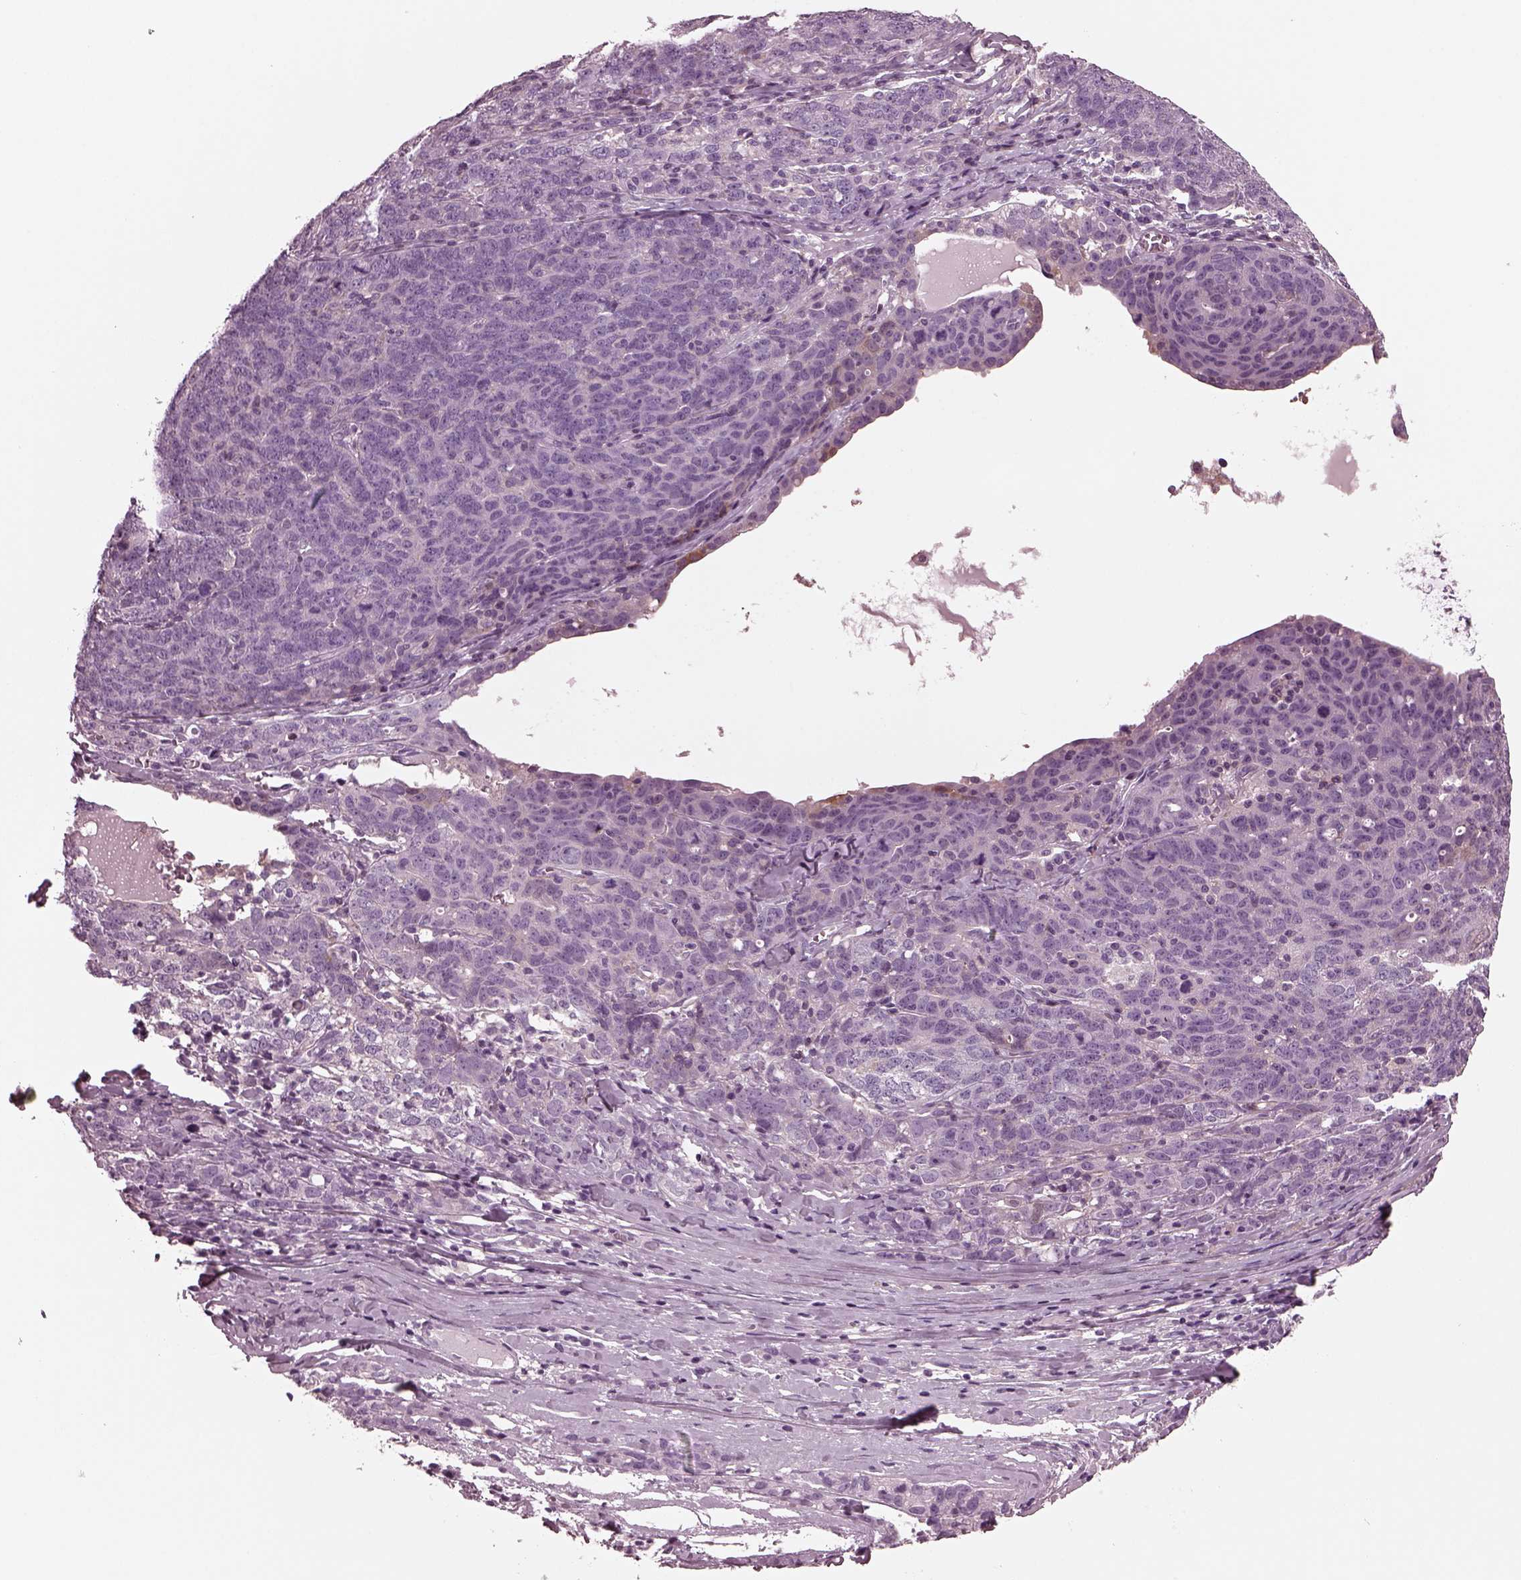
{"staining": {"intensity": "negative", "quantity": "none", "location": "none"}, "tissue": "ovarian cancer", "cell_type": "Tumor cells", "image_type": "cancer", "snomed": [{"axis": "morphology", "description": "Cystadenocarcinoma, serous, NOS"}, {"axis": "topography", "description": "Ovary"}], "caption": "The micrograph displays no staining of tumor cells in ovarian cancer. (DAB immunohistochemistry (IHC) visualized using brightfield microscopy, high magnification).", "gene": "GDF11", "patient": {"sex": "female", "age": 71}}